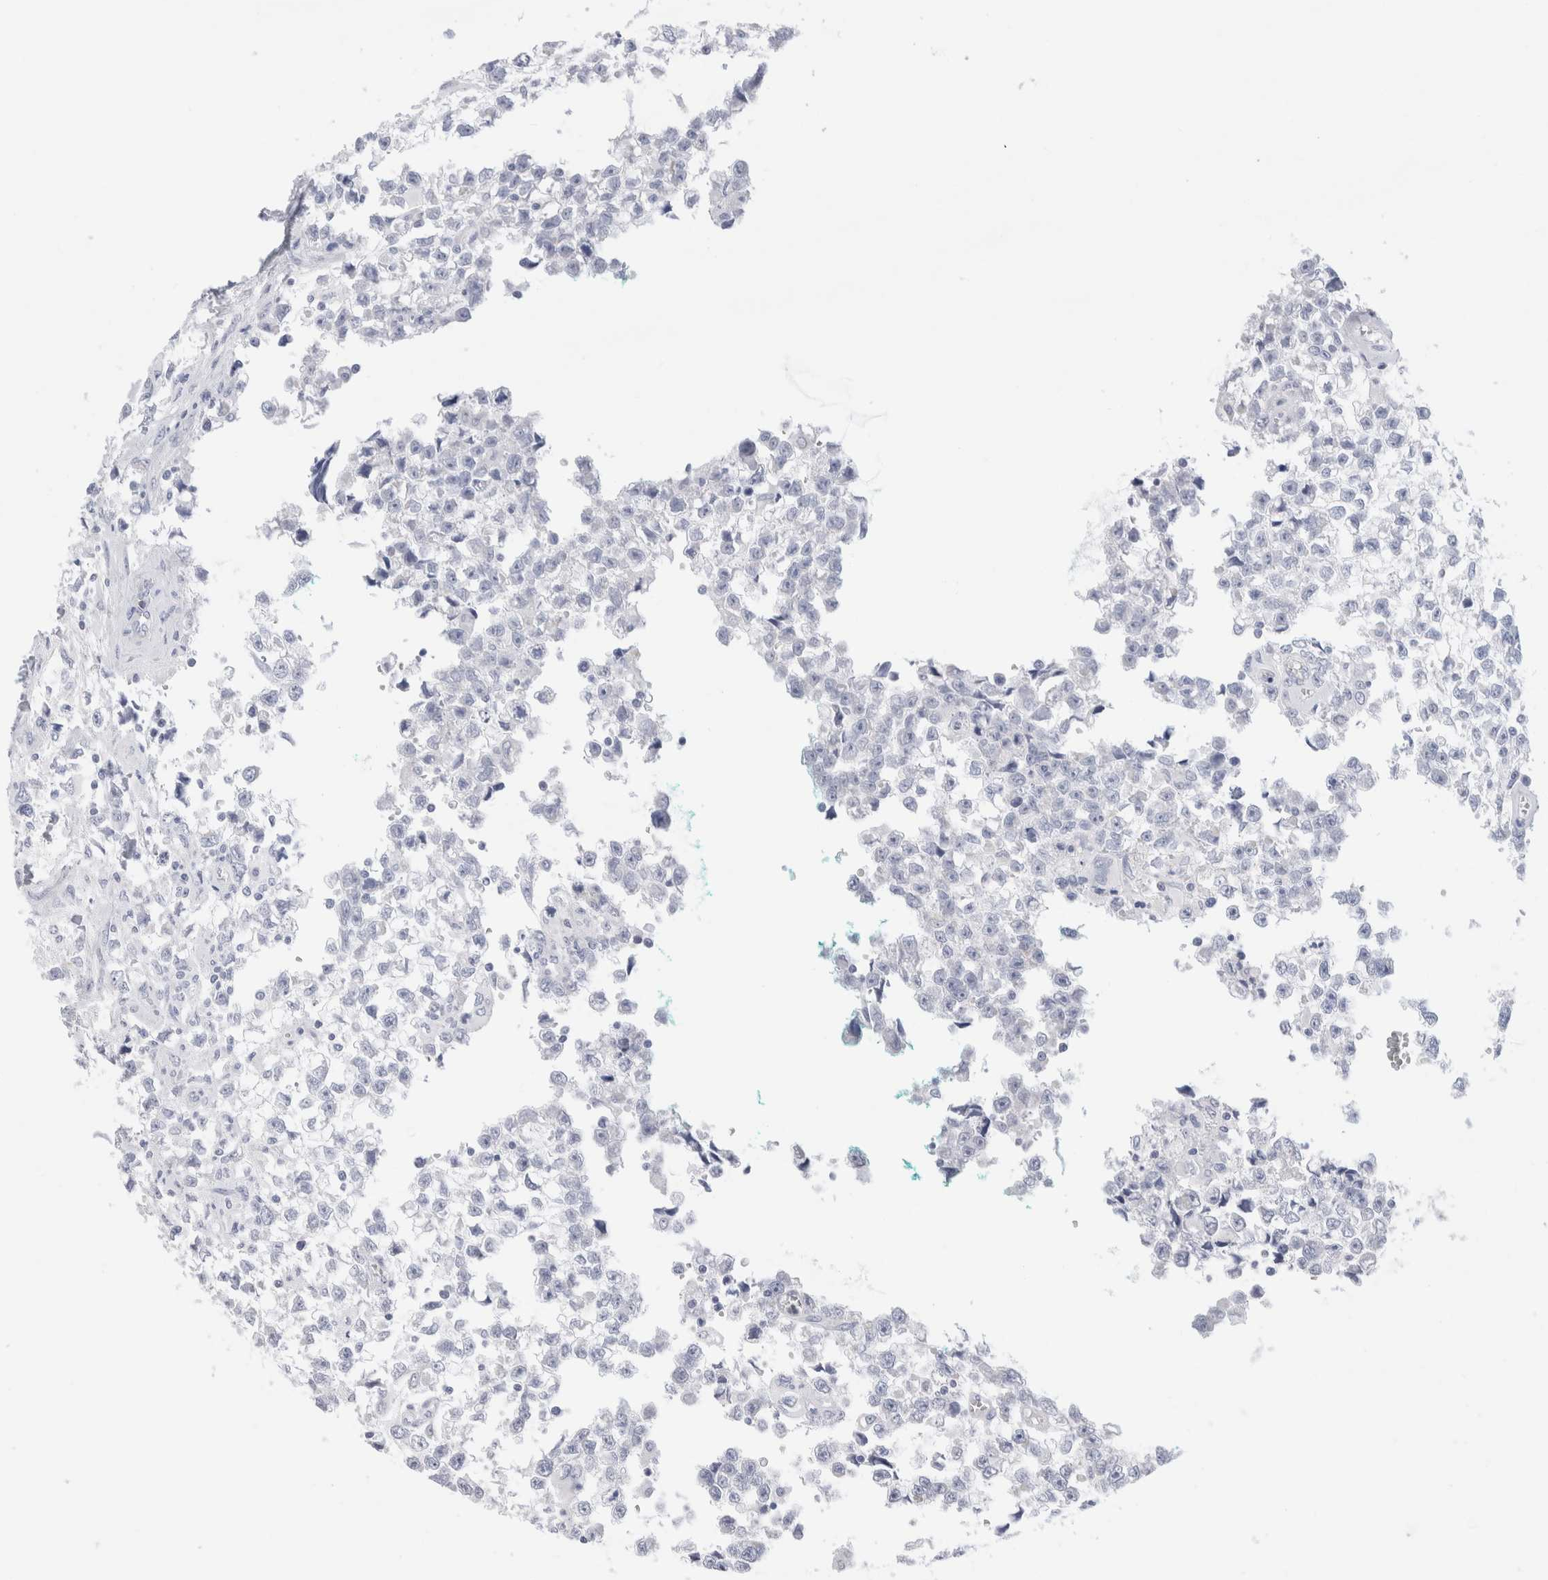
{"staining": {"intensity": "negative", "quantity": "none", "location": "none"}, "tissue": "testis cancer", "cell_type": "Tumor cells", "image_type": "cancer", "snomed": [{"axis": "morphology", "description": "Seminoma, NOS"}, {"axis": "morphology", "description": "Carcinoma, Embryonal, NOS"}, {"axis": "topography", "description": "Testis"}], "caption": "Immunohistochemistry (IHC) of testis embryonal carcinoma shows no positivity in tumor cells.", "gene": "ECHDC2", "patient": {"sex": "male", "age": 51}}